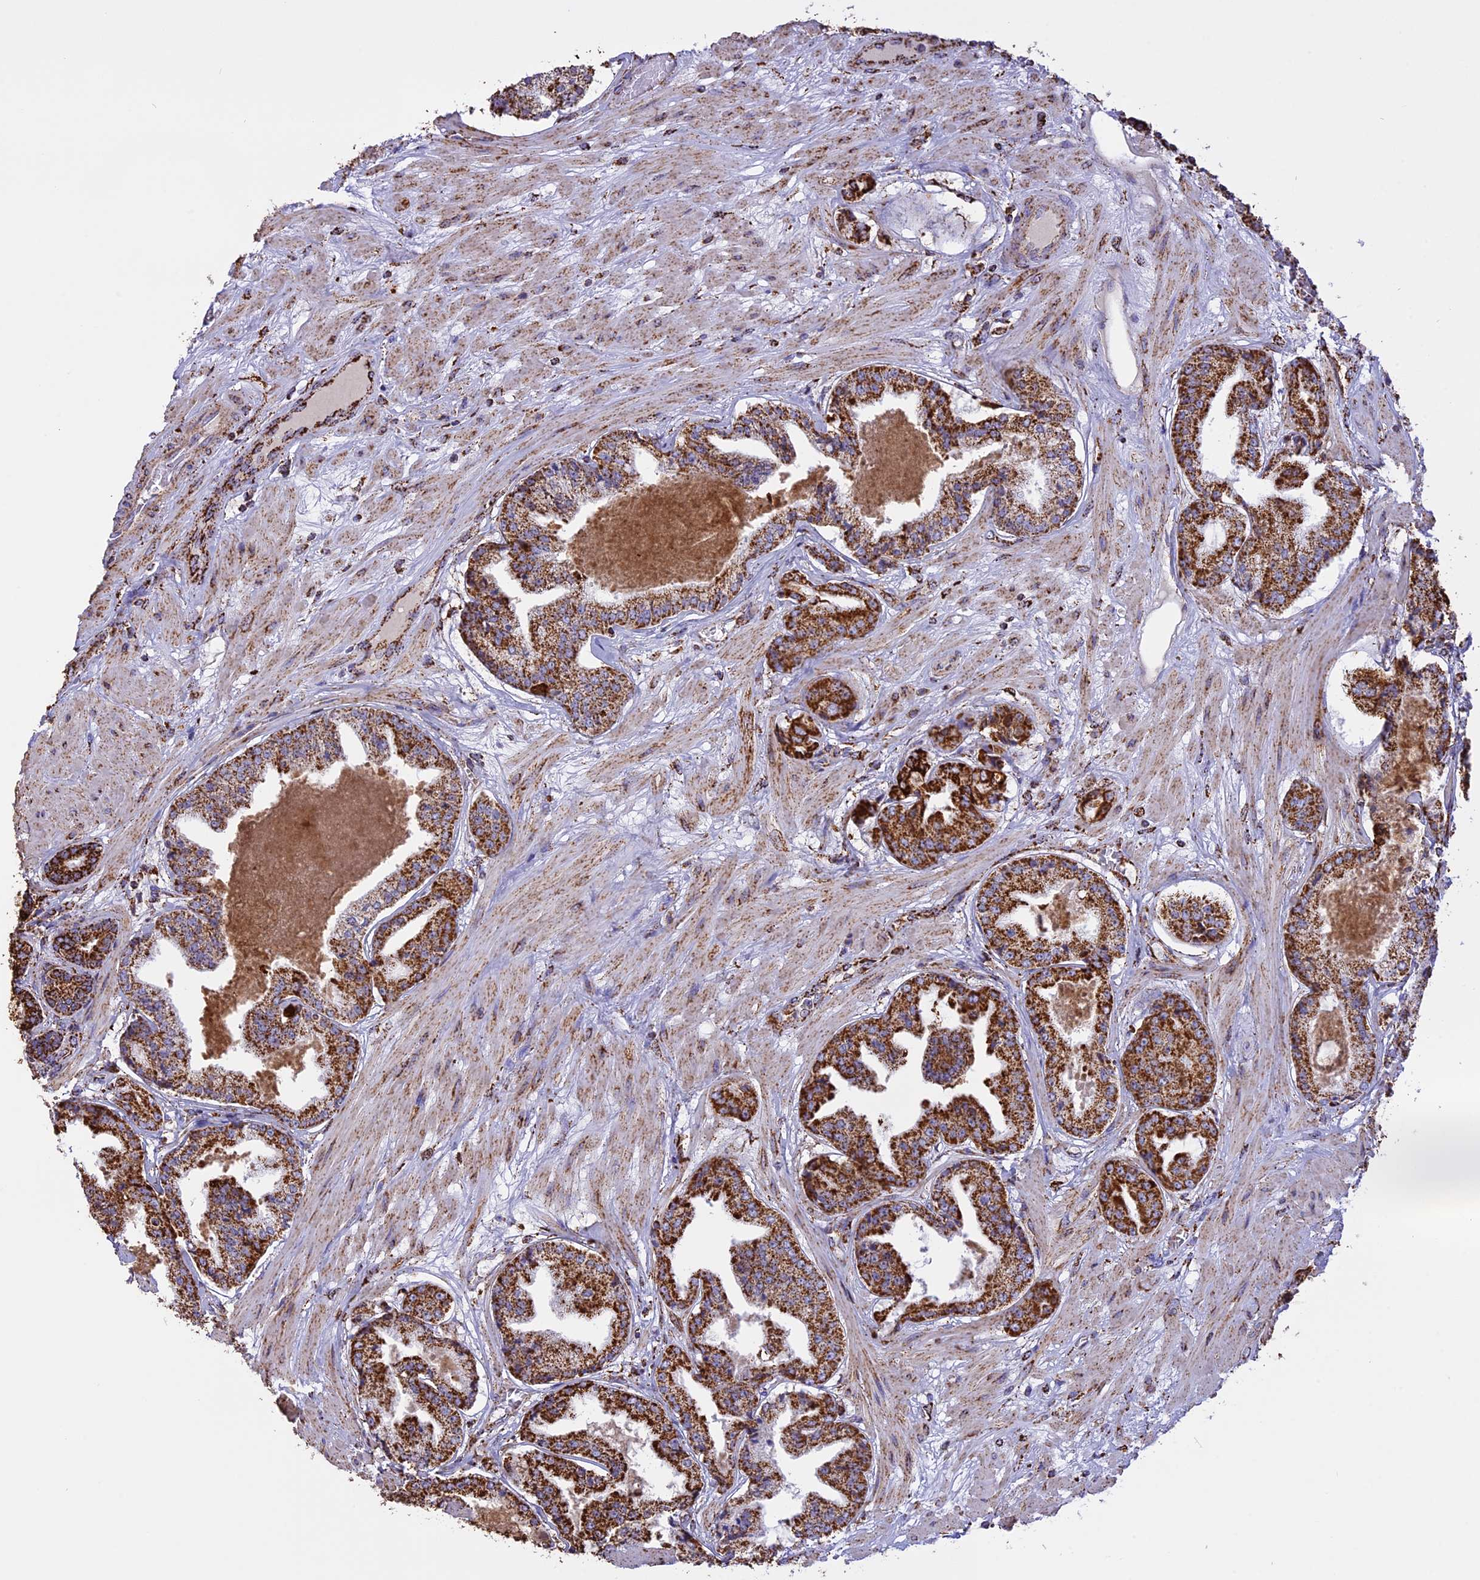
{"staining": {"intensity": "strong", "quantity": ">75%", "location": "cytoplasmic/membranous"}, "tissue": "prostate cancer", "cell_type": "Tumor cells", "image_type": "cancer", "snomed": [{"axis": "morphology", "description": "Adenocarcinoma, High grade"}, {"axis": "topography", "description": "Prostate"}], "caption": "The immunohistochemical stain labels strong cytoplasmic/membranous staining in tumor cells of prostate cancer (high-grade adenocarcinoma) tissue. Immunohistochemistry (ihc) stains the protein in brown and the nuclei are stained blue.", "gene": "KCNG1", "patient": {"sex": "male", "age": 63}}